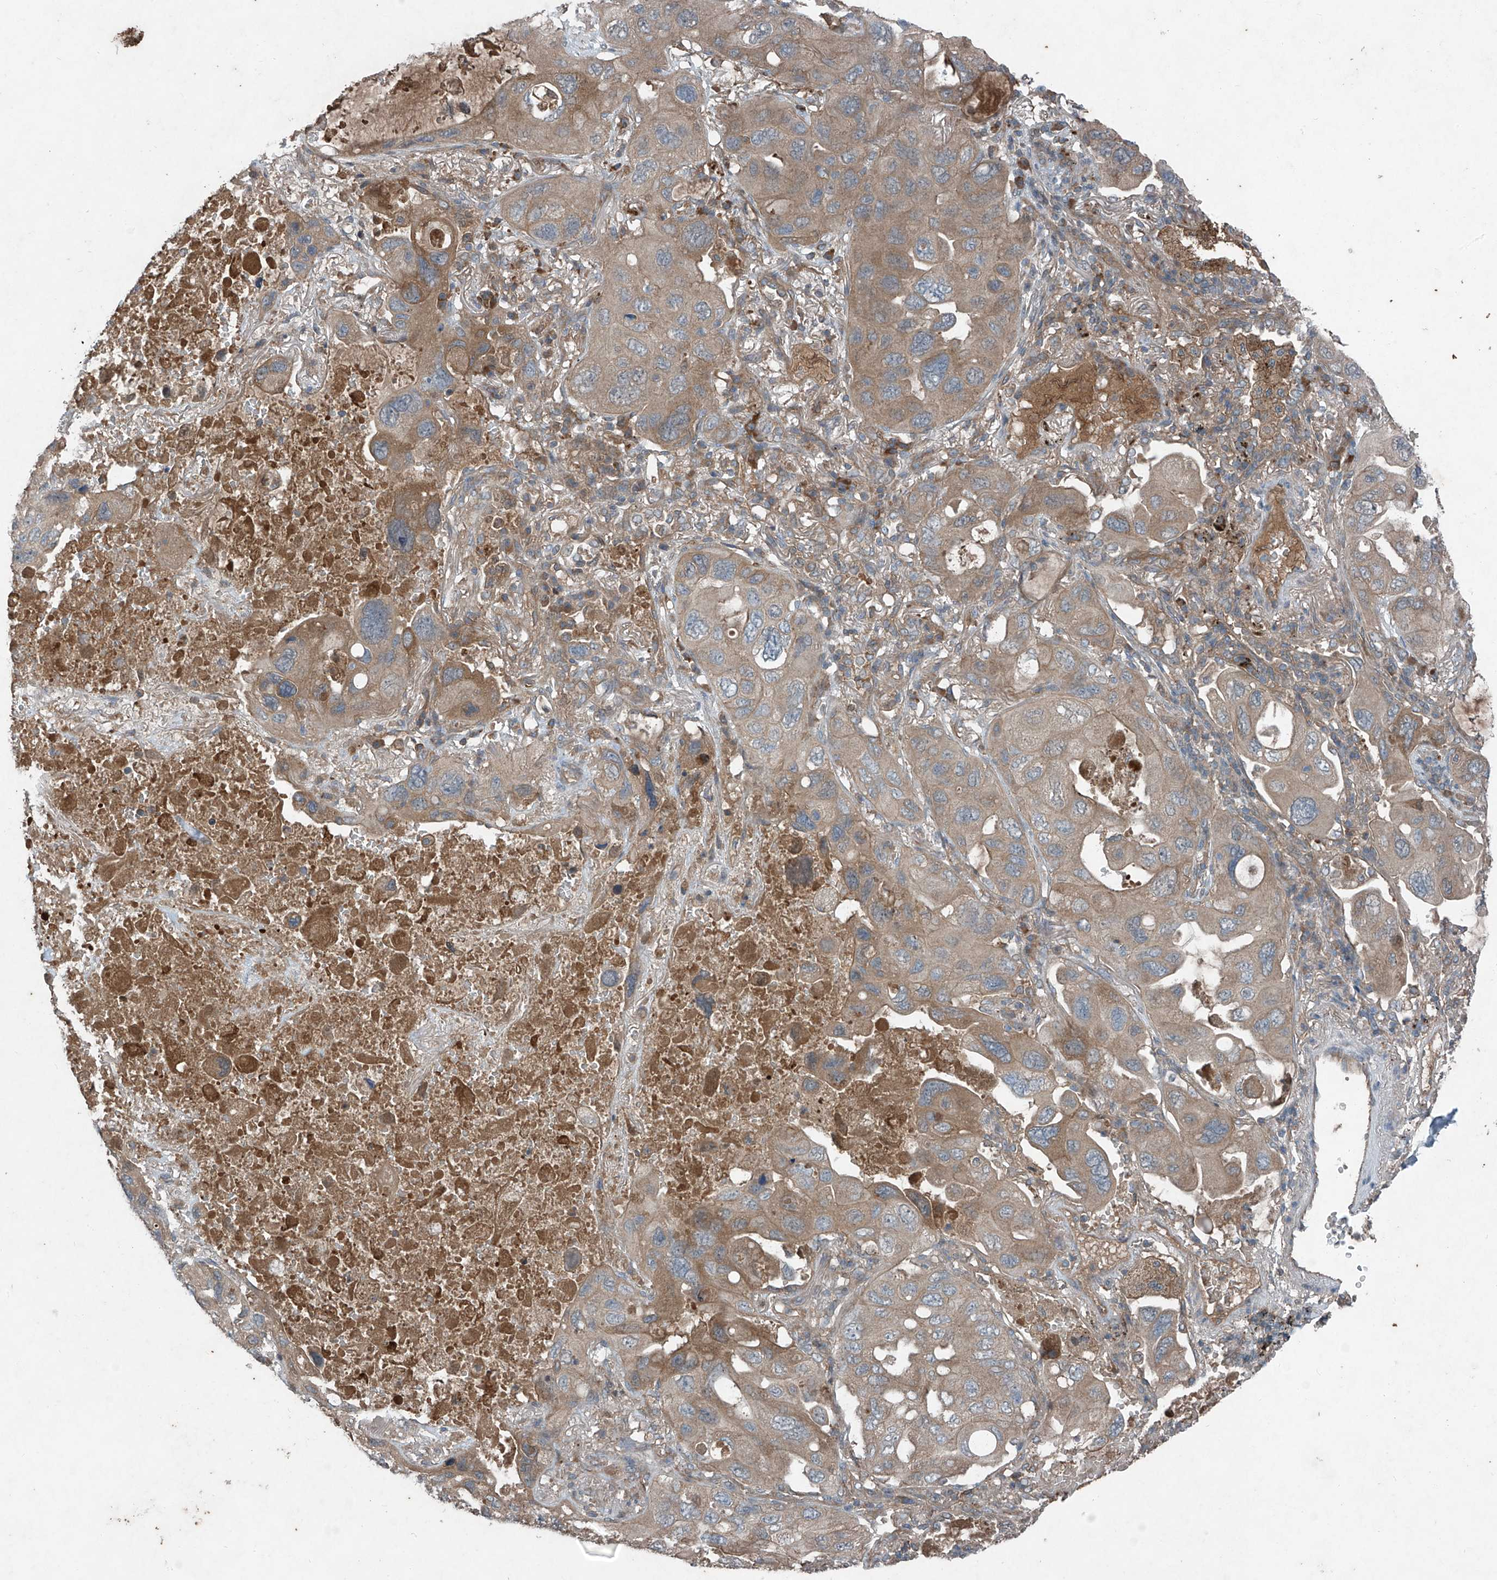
{"staining": {"intensity": "moderate", "quantity": "25%-75%", "location": "cytoplasmic/membranous"}, "tissue": "lung cancer", "cell_type": "Tumor cells", "image_type": "cancer", "snomed": [{"axis": "morphology", "description": "Squamous cell carcinoma, NOS"}, {"axis": "topography", "description": "Lung"}], "caption": "This photomicrograph shows IHC staining of human lung squamous cell carcinoma, with medium moderate cytoplasmic/membranous staining in approximately 25%-75% of tumor cells.", "gene": "FOXRED2", "patient": {"sex": "female", "age": 73}}